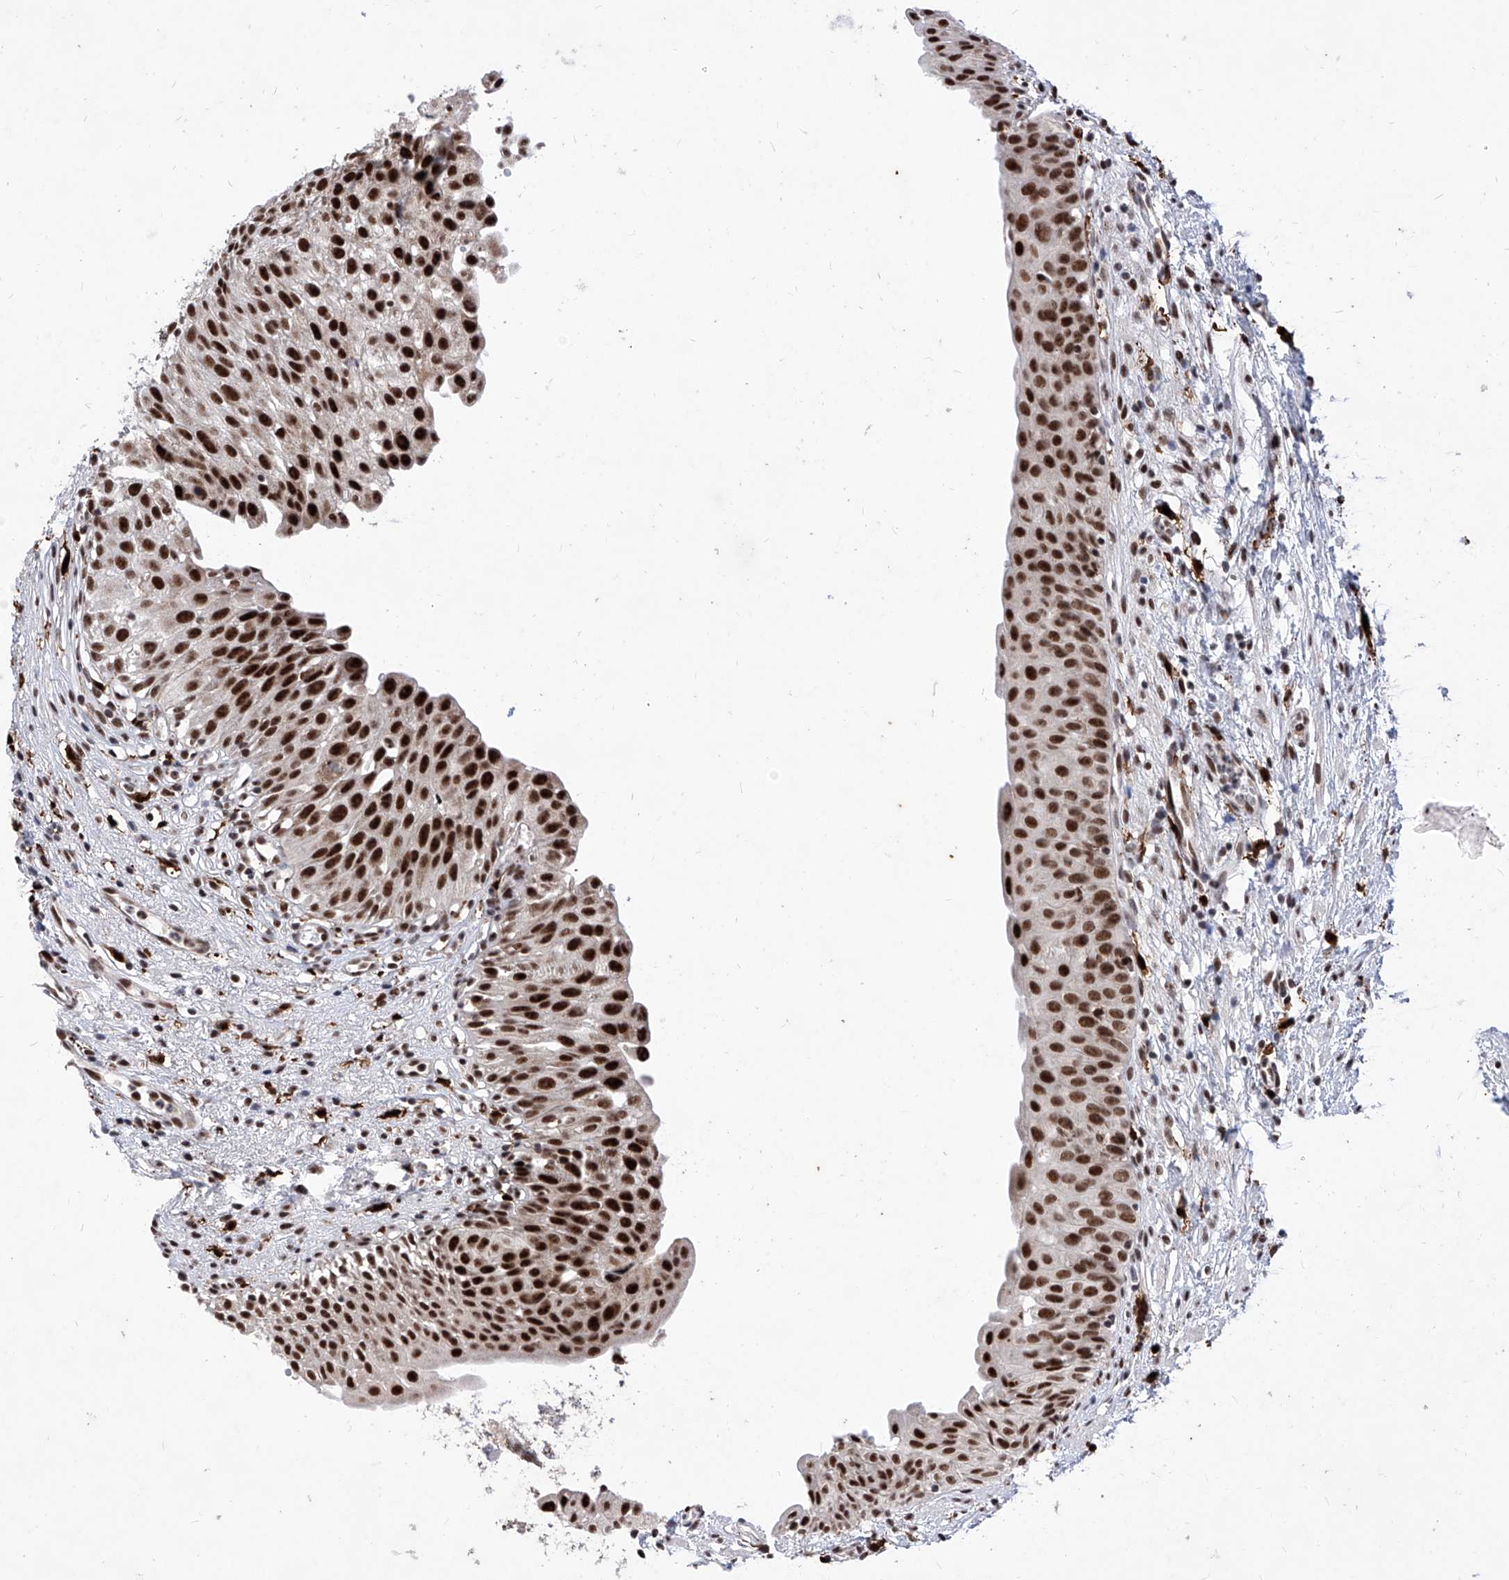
{"staining": {"intensity": "strong", "quantity": ">75%", "location": "nuclear"}, "tissue": "urinary bladder", "cell_type": "Urothelial cells", "image_type": "normal", "snomed": [{"axis": "morphology", "description": "Normal tissue, NOS"}, {"axis": "topography", "description": "Urinary bladder"}], "caption": "Immunohistochemistry (IHC) staining of normal urinary bladder, which shows high levels of strong nuclear staining in approximately >75% of urothelial cells indicating strong nuclear protein positivity. The staining was performed using DAB (3,3'-diaminobenzidine) (brown) for protein detection and nuclei were counterstained in hematoxylin (blue).", "gene": "PHF5A", "patient": {"sex": "male", "age": 51}}